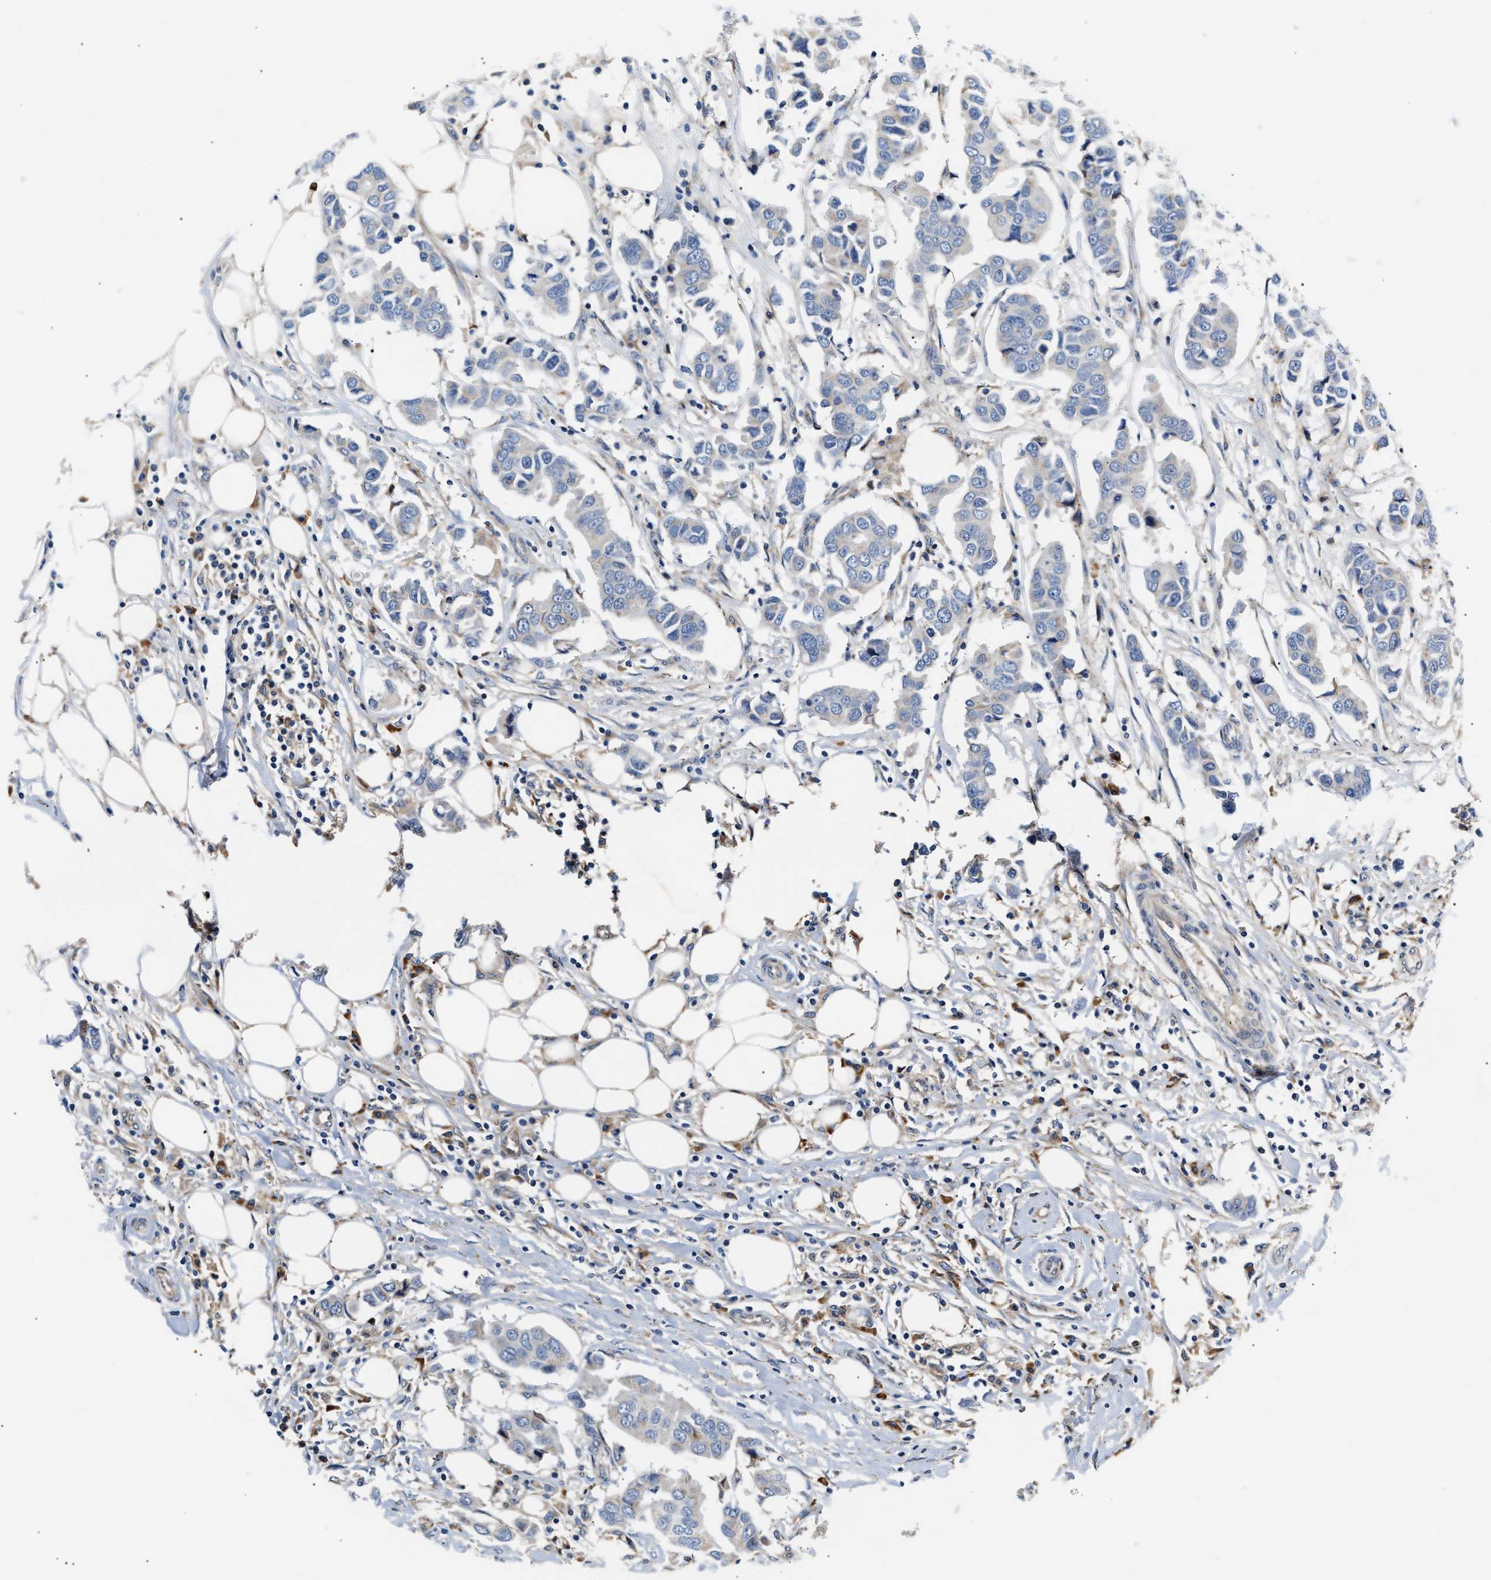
{"staining": {"intensity": "weak", "quantity": "<25%", "location": "cytoplasmic/membranous"}, "tissue": "breast cancer", "cell_type": "Tumor cells", "image_type": "cancer", "snomed": [{"axis": "morphology", "description": "Duct carcinoma"}, {"axis": "topography", "description": "Breast"}], "caption": "Immunohistochemistry image of neoplastic tissue: human breast cancer (intraductal carcinoma) stained with DAB exhibits no significant protein staining in tumor cells.", "gene": "IFT74", "patient": {"sex": "female", "age": 80}}